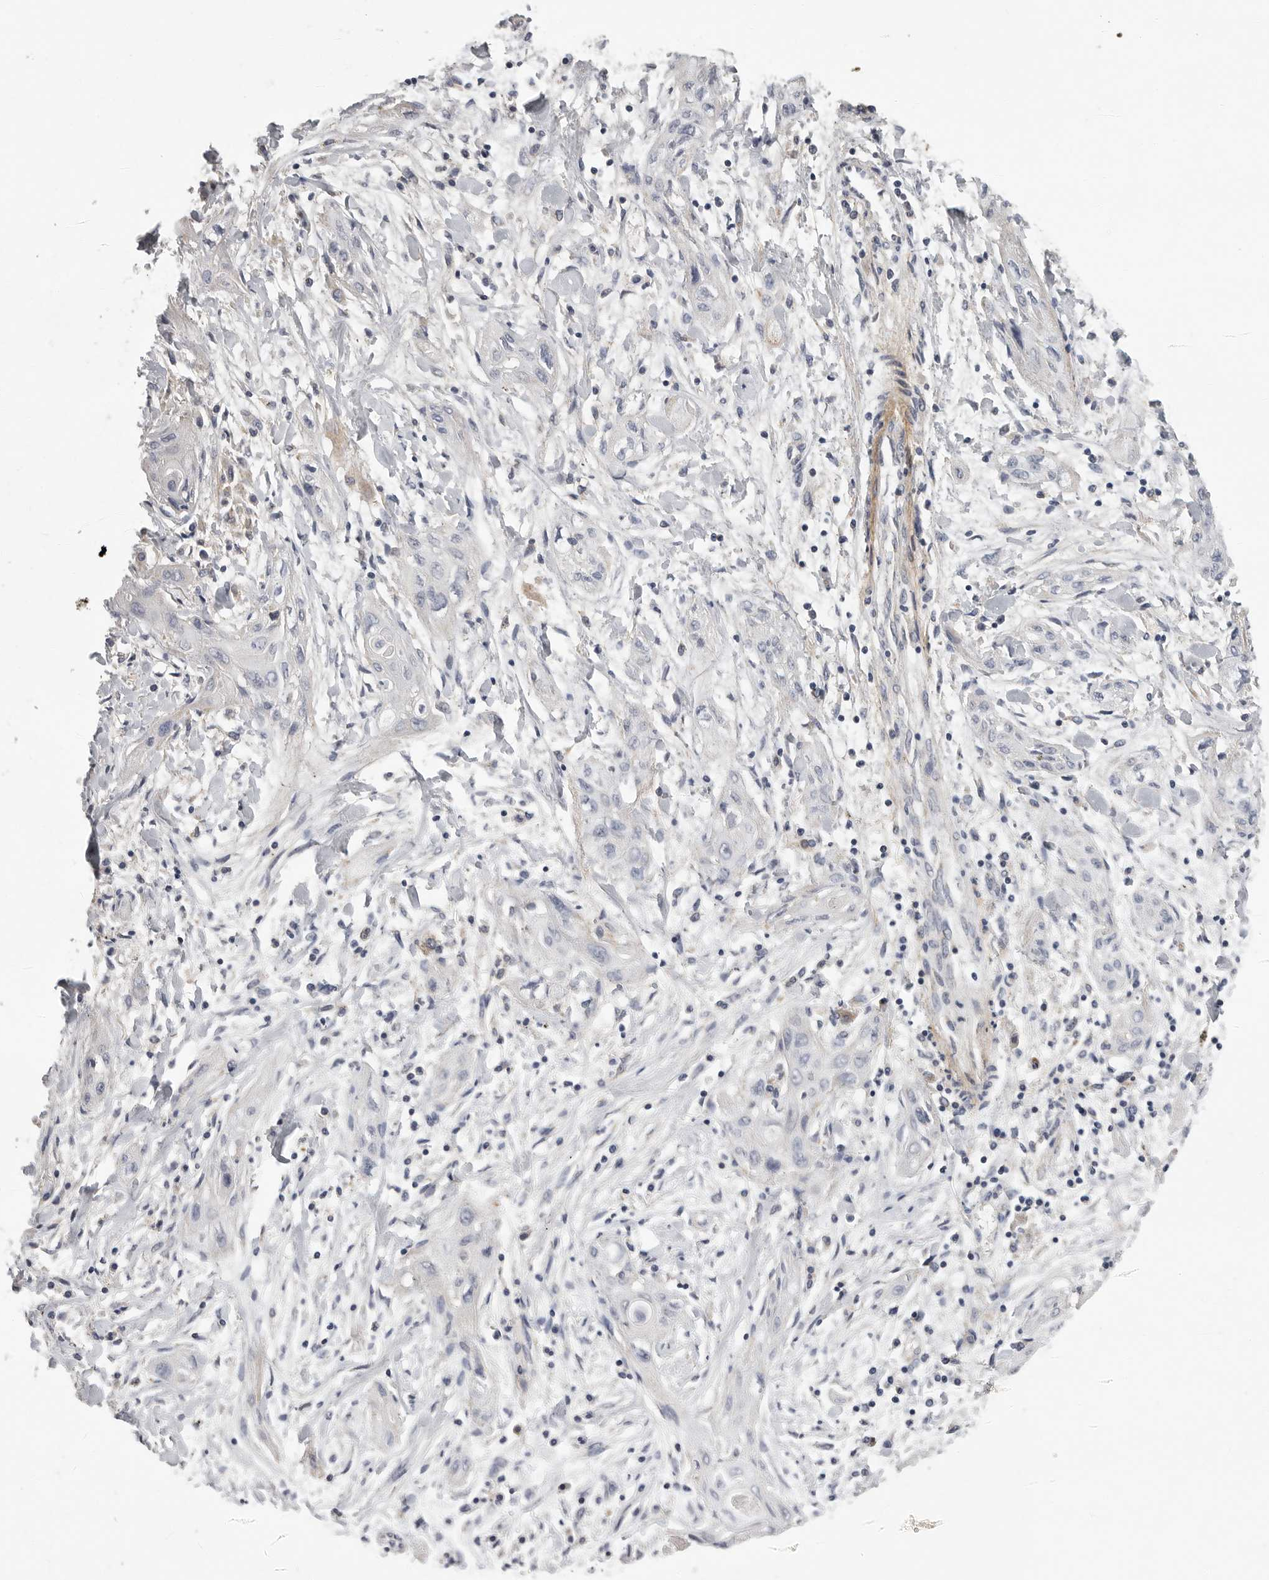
{"staining": {"intensity": "negative", "quantity": "none", "location": "none"}, "tissue": "lung cancer", "cell_type": "Tumor cells", "image_type": "cancer", "snomed": [{"axis": "morphology", "description": "Squamous cell carcinoma, NOS"}, {"axis": "topography", "description": "Lung"}], "caption": "DAB immunohistochemical staining of human lung cancer (squamous cell carcinoma) demonstrates no significant positivity in tumor cells.", "gene": "SDC3", "patient": {"sex": "female", "age": 47}}